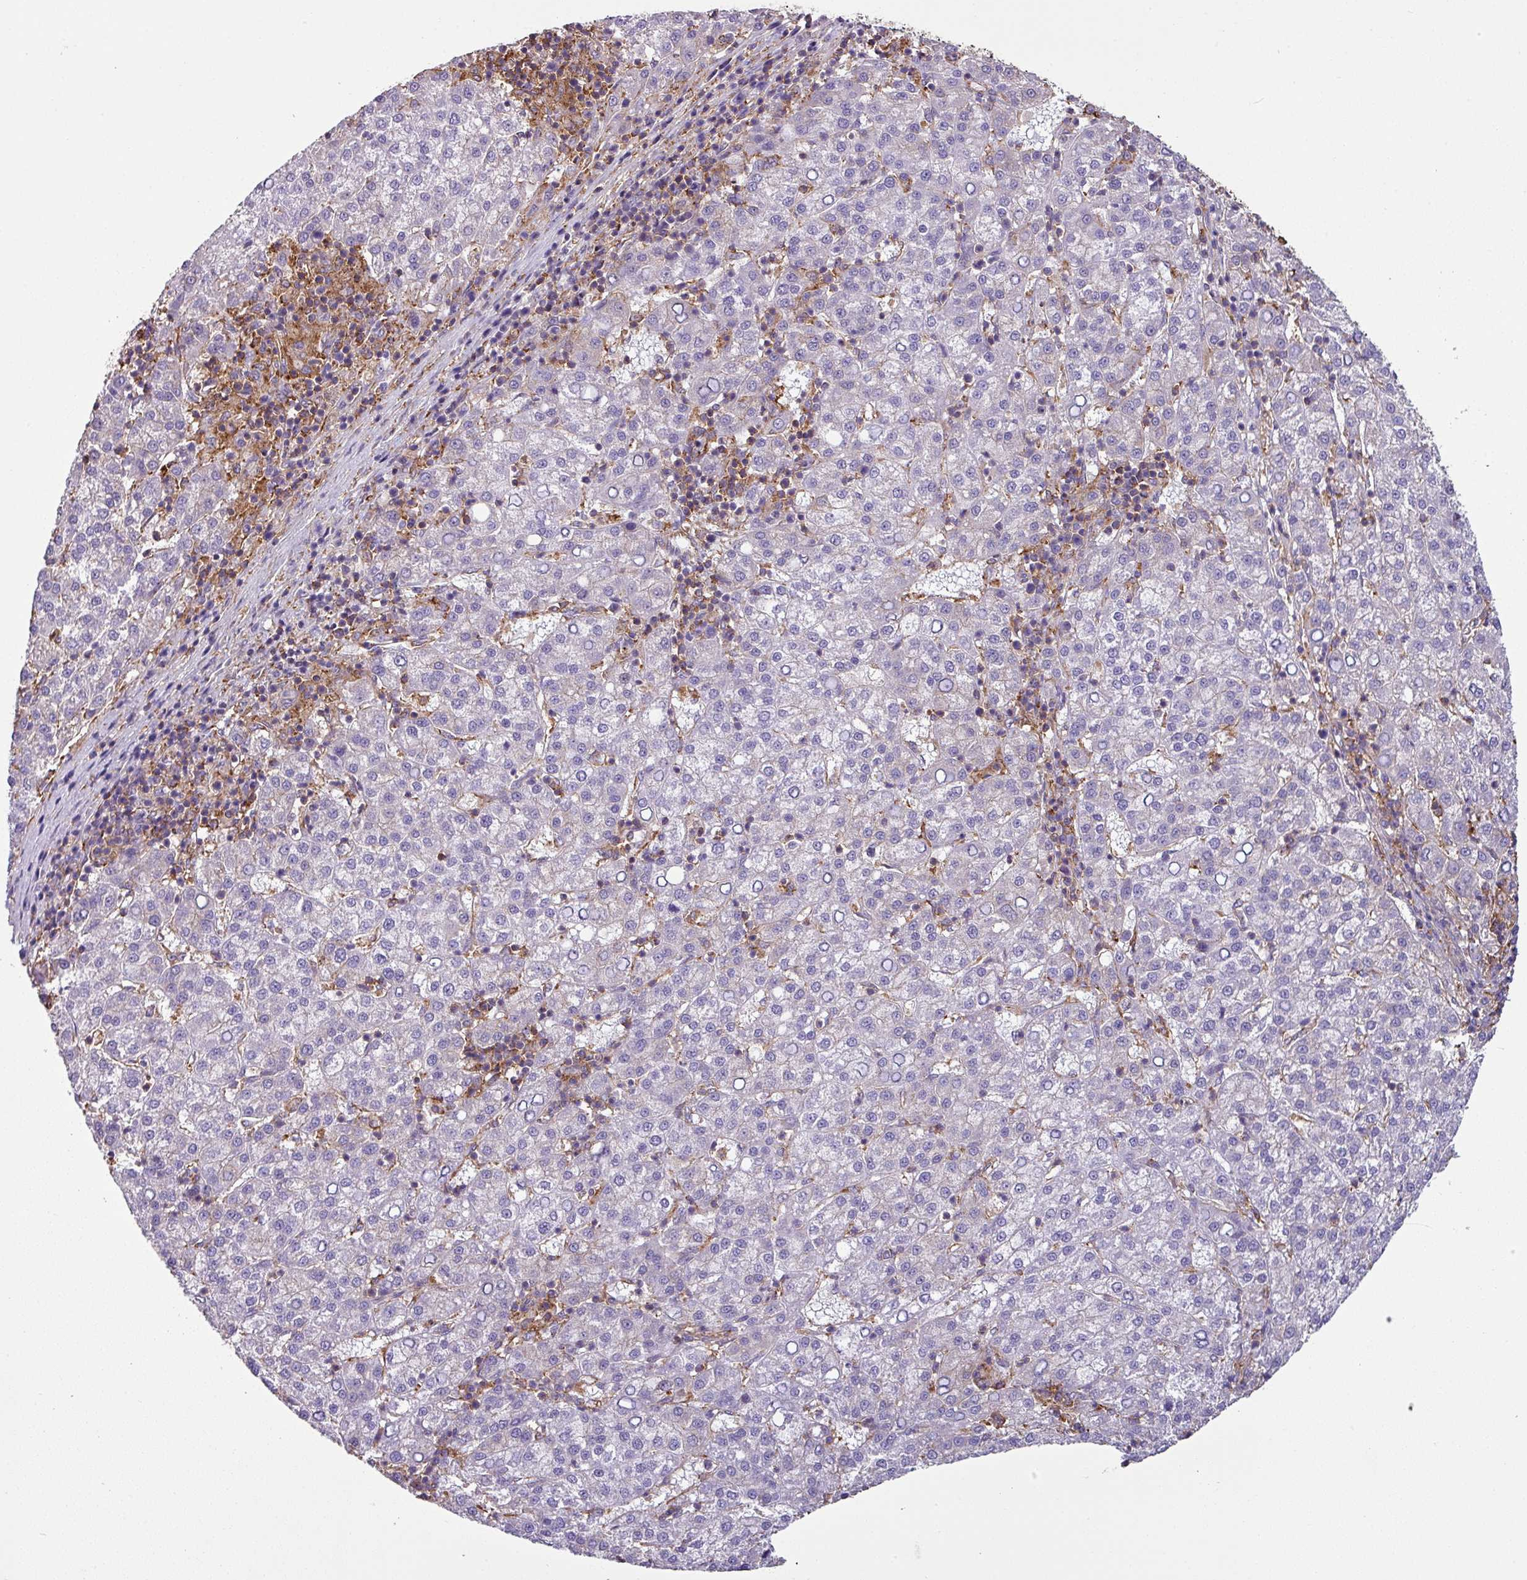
{"staining": {"intensity": "negative", "quantity": "none", "location": "none"}, "tissue": "liver cancer", "cell_type": "Tumor cells", "image_type": "cancer", "snomed": [{"axis": "morphology", "description": "Carcinoma, Hepatocellular, NOS"}, {"axis": "topography", "description": "Liver"}], "caption": "Liver hepatocellular carcinoma was stained to show a protein in brown. There is no significant staining in tumor cells.", "gene": "XNDC1N", "patient": {"sex": "female", "age": 58}}